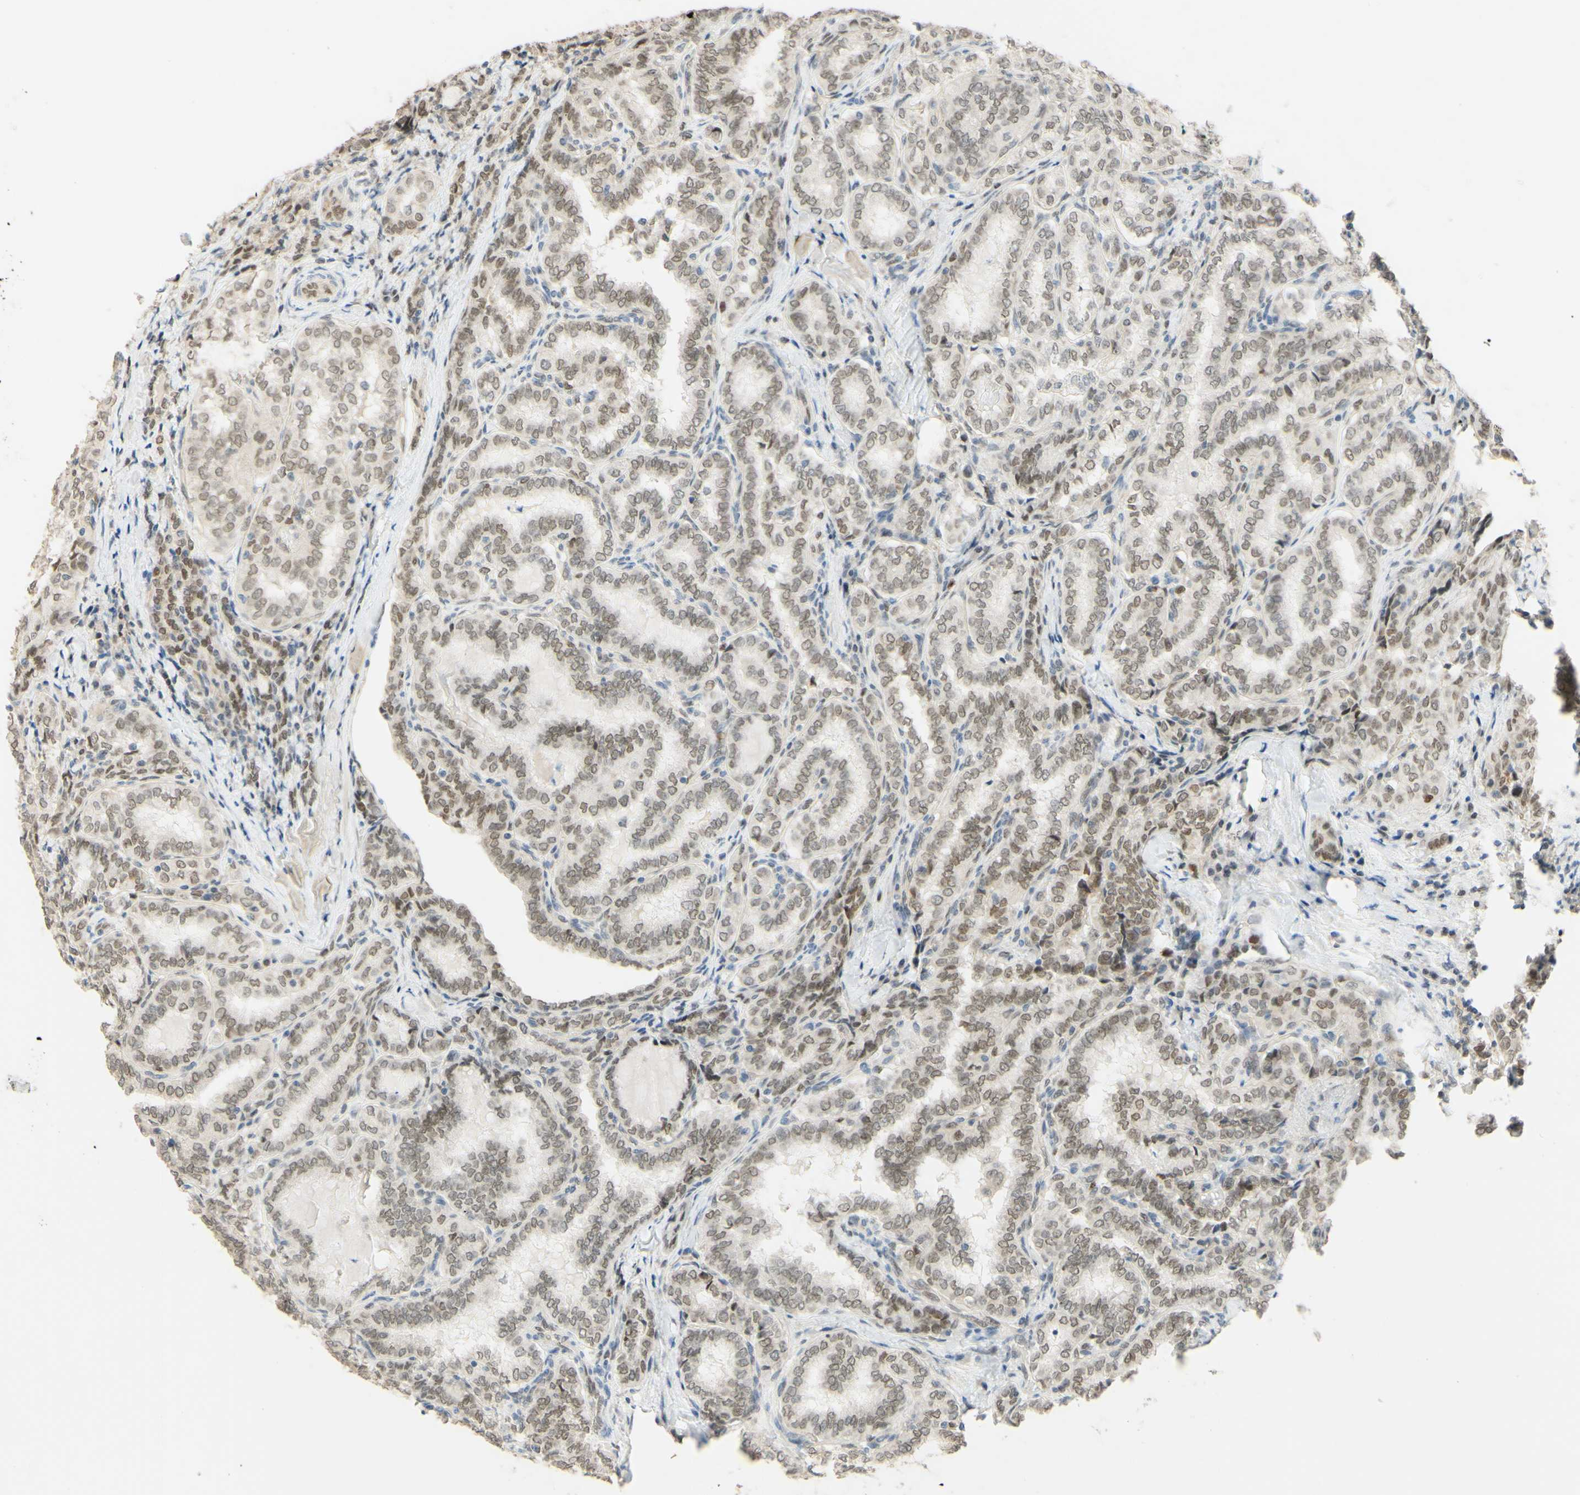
{"staining": {"intensity": "strong", "quantity": ">75%", "location": "nuclear"}, "tissue": "thyroid cancer", "cell_type": "Tumor cells", "image_type": "cancer", "snomed": [{"axis": "morphology", "description": "Normal tissue, NOS"}, {"axis": "morphology", "description": "Papillary adenocarcinoma, NOS"}, {"axis": "topography", "description": "Thyroid gland"}], "caption": "Strong nuclear staining for a protein is present in approximately >75% of tumor cells of thyroid papillary adenocarcinoma using IHC.", "gene": "POLB", "patient": {"sex": "female", "age": 30}}